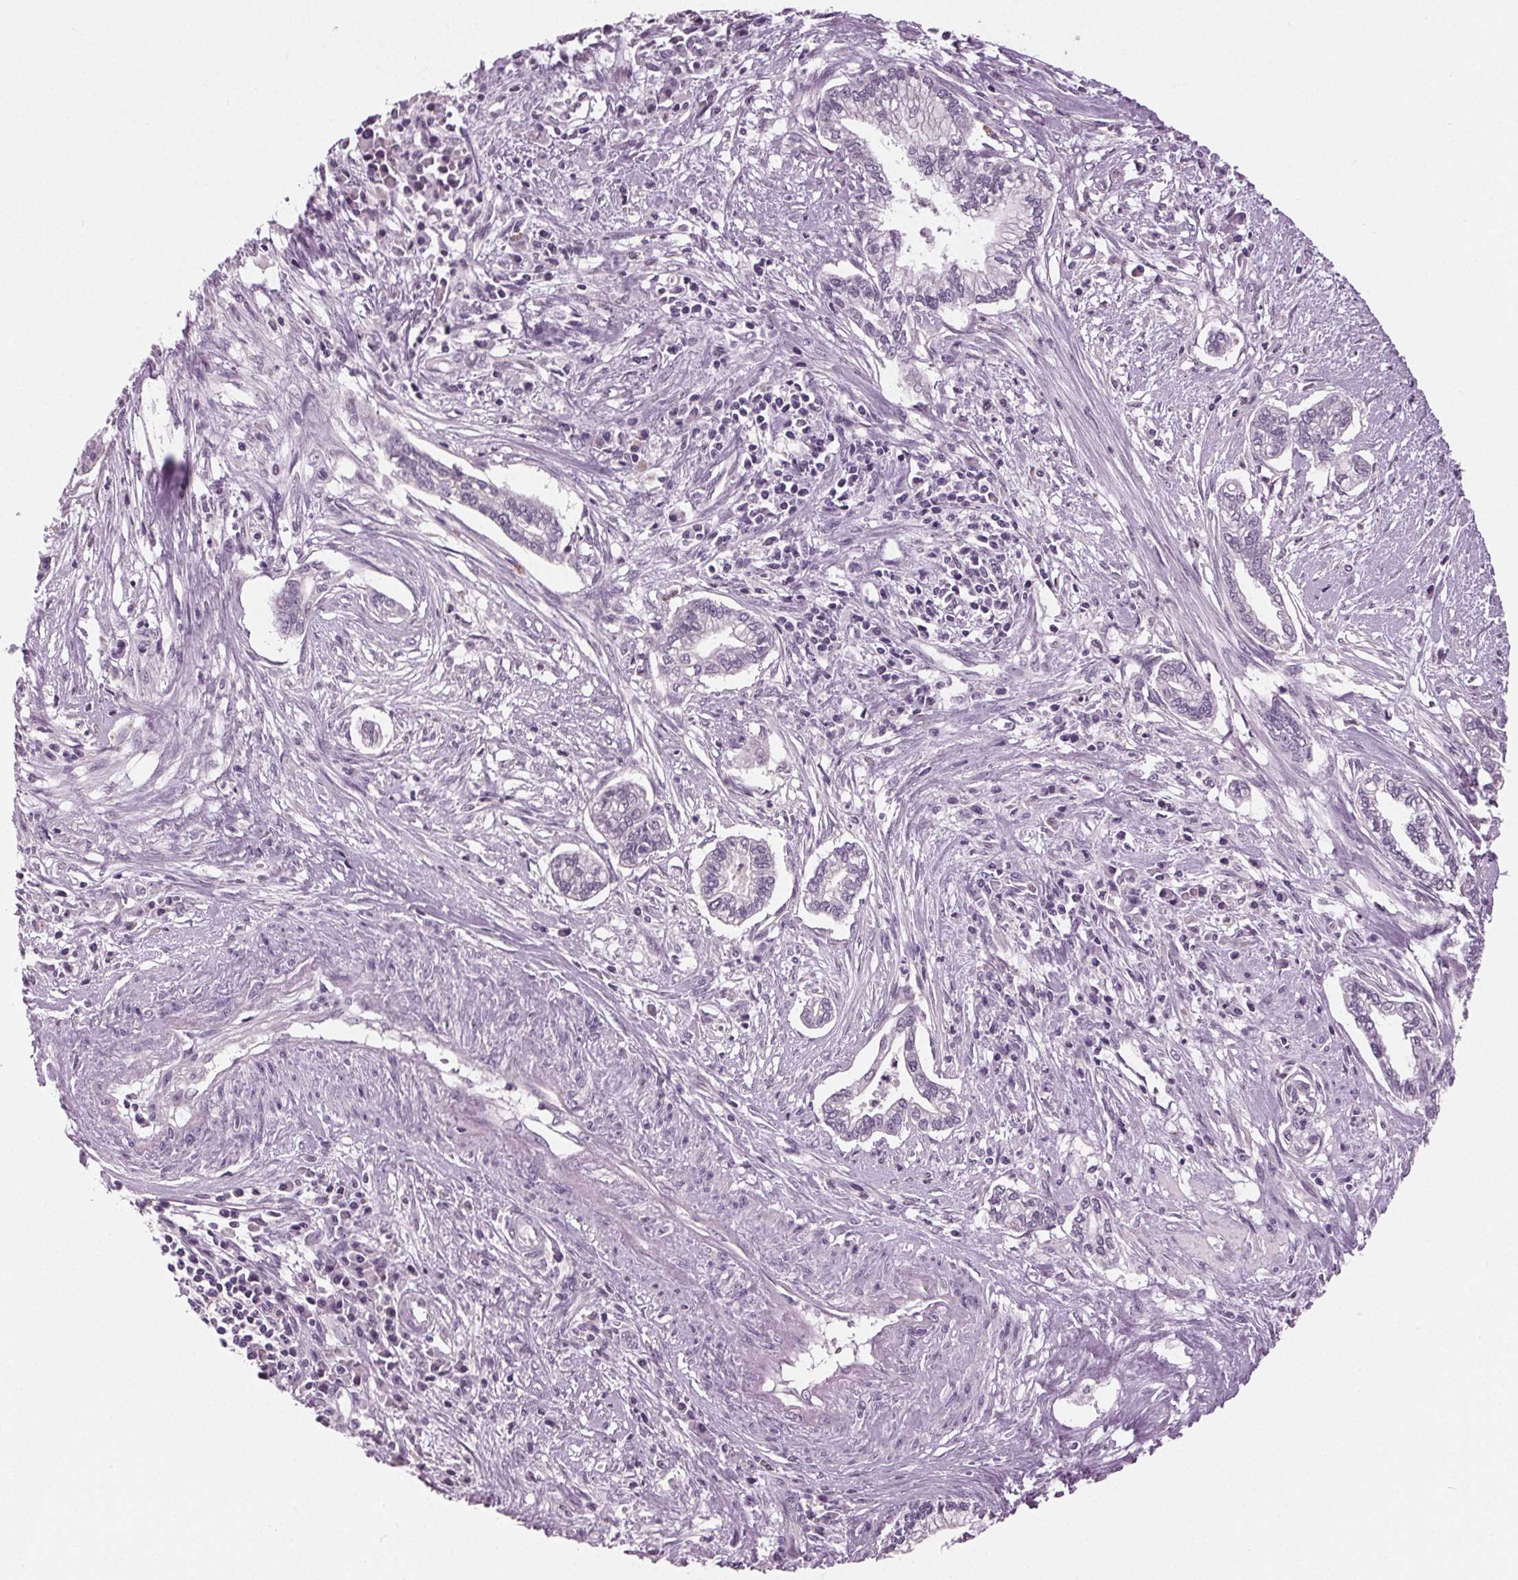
{"staining": {"intensity": "negative", "quantity": "none", "location": "none"}, "tissue": "cervical cancer", "cell_type": "Tumor cells", "image_type": "cancer", "snomed": [{"axis": "morphology", "description": "Adenocarcinoma, NOS"}, {"axis": "topography", "description": "Cervix"}], "caption": "DAB (3,3'-diaminobenzidine) immunohistochemical staining of human adenocarcinoma (cervical) demonstrates no significant staining in tumor cells.", "gene": "DNAH12", "patient": {"sex": "female", "age": 62}}